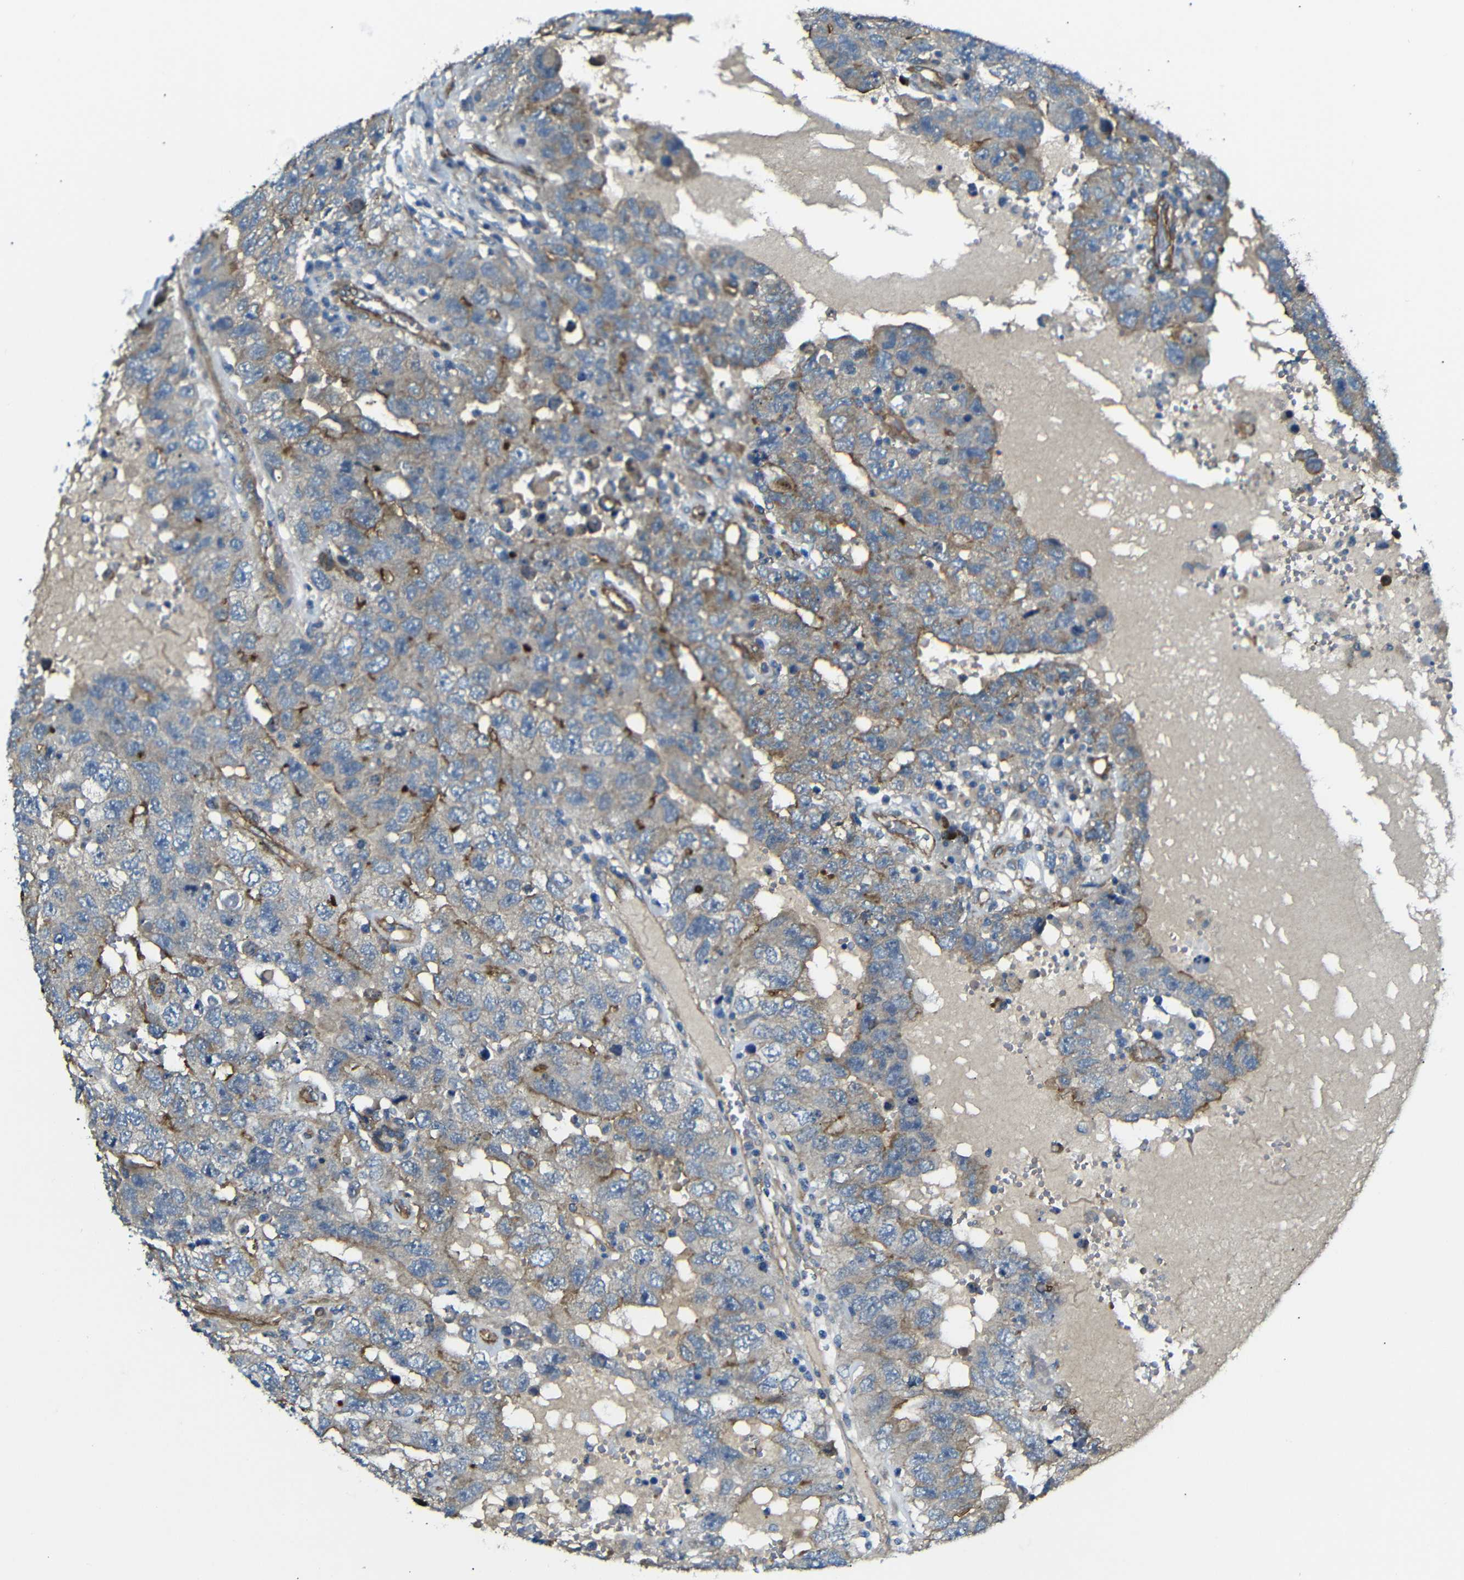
{"staining": {"intensity": "moderate", "quantity": "25%-75%", "location": "cytoplasmic/membranous"}, "tissue": "testis cancer", "cell_type": "Tumor cells", "image_type": "cancer", "snomed": [{"axis": "morphology", "description": "Carcinoma, Embryonal, NOS"}, {"axis": "topography", "description": "Testis"}], "caption": "A photomicrograph of human testis cancer stained for a protein reveals moderate cytoplasmic/membranous brown staining in tumor cells.", "gene": "MYO1B", "patient": {"sex": "male", "age": 26}}